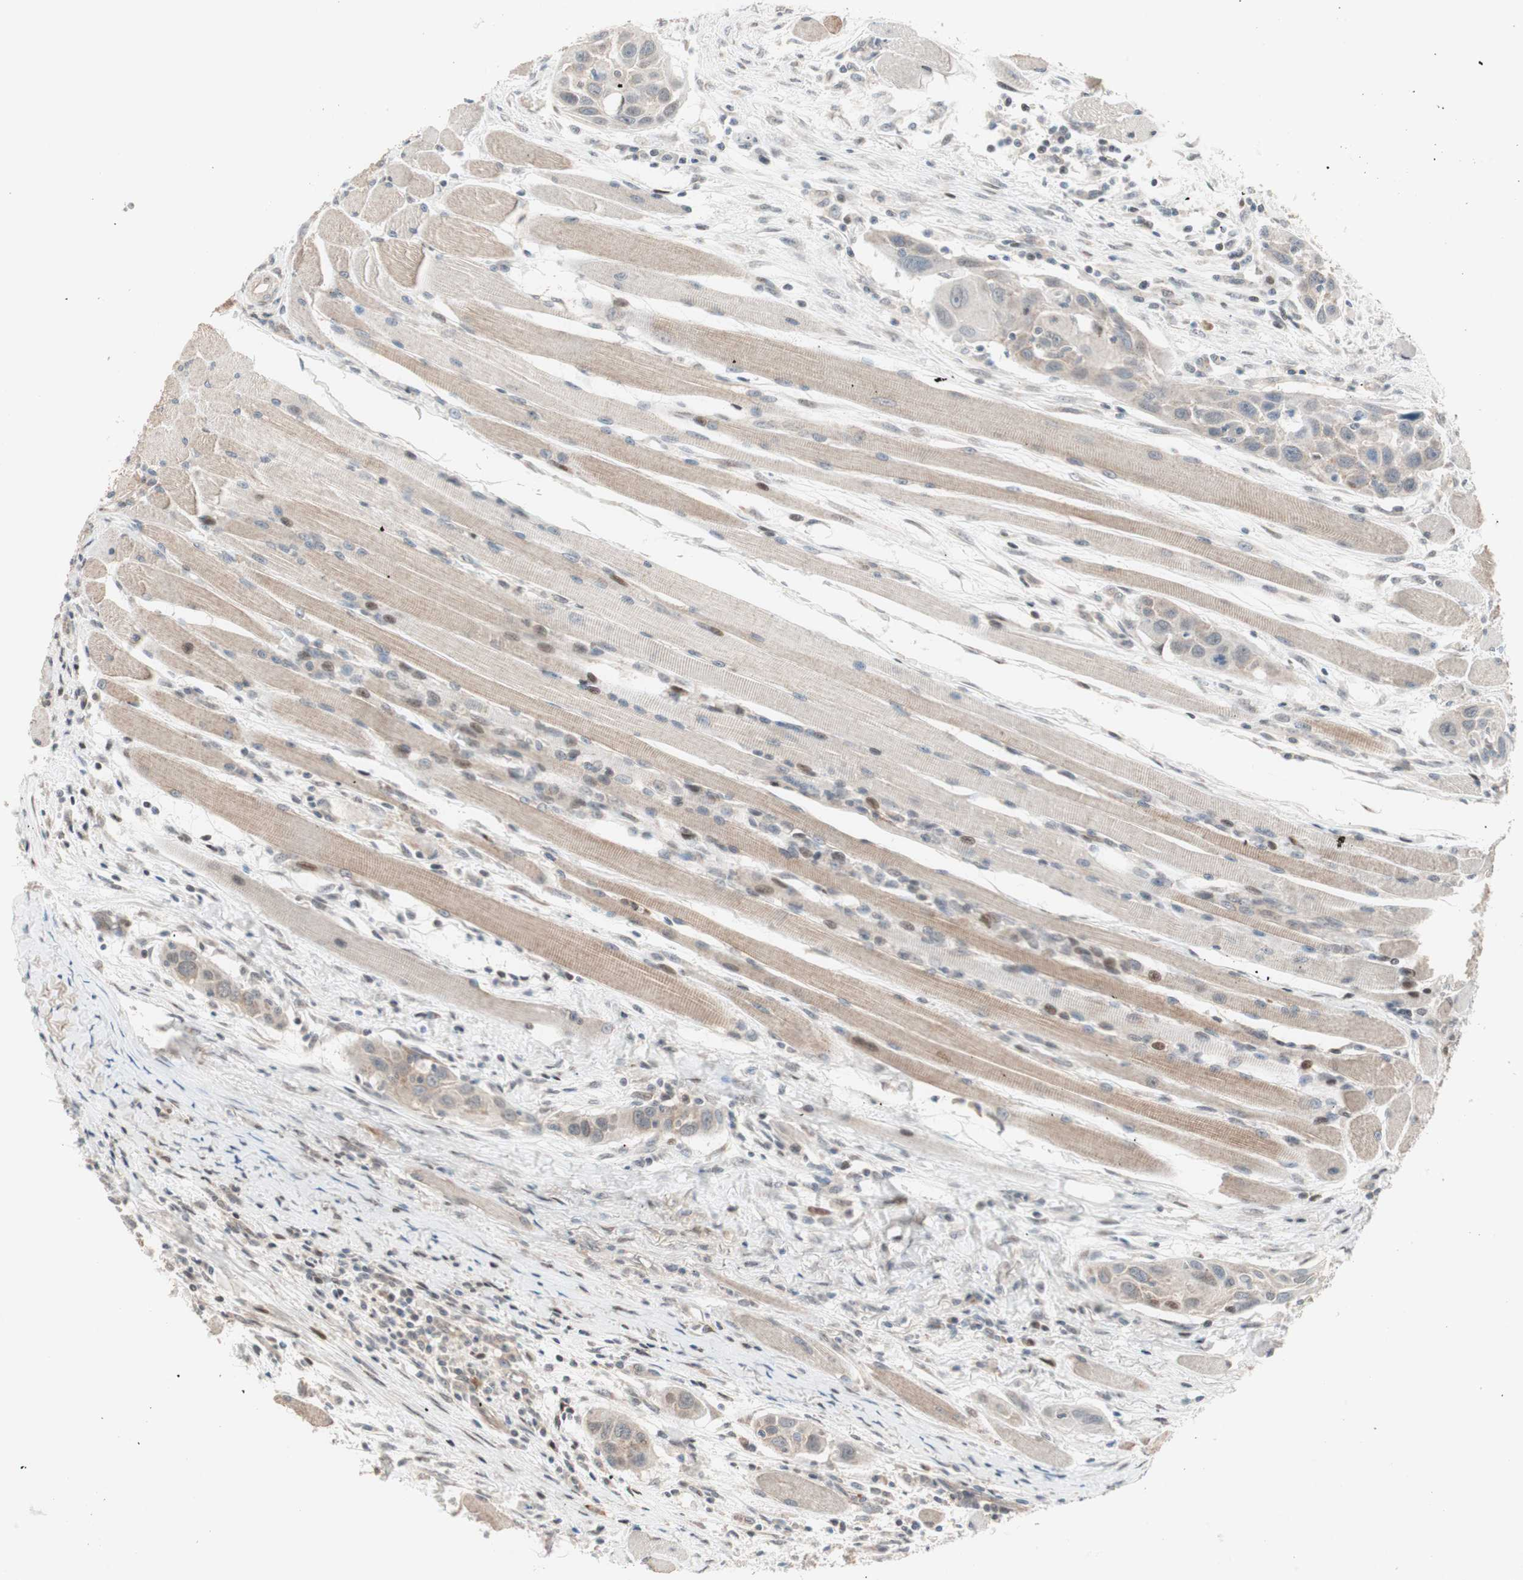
{"staining": {"intensity": "weak", "quantity": "<25%", "location": "cytoplasmic/membranous"}, "tissue": "head and neck cancer", "cell_type": "Tumor cells", "image_type": "cancer", "snomed": [{"axis": "morphology", "description": "Squamous cell carcinoma, NOS"}, {"axis": "topography", "description": "Oral tissue"}, {"axis": "topography", "description": "Head-Neck"}], "caption": "Histopathology image shows no significant protein expression in tumor cells of head and neck squamous cell carcinoma. The staining is performed using DAB brown chromogen with nuclei counter-stained in using hematoxylin.", "gene": "POLH", "patient": {"sex": "female", "age": 50}}